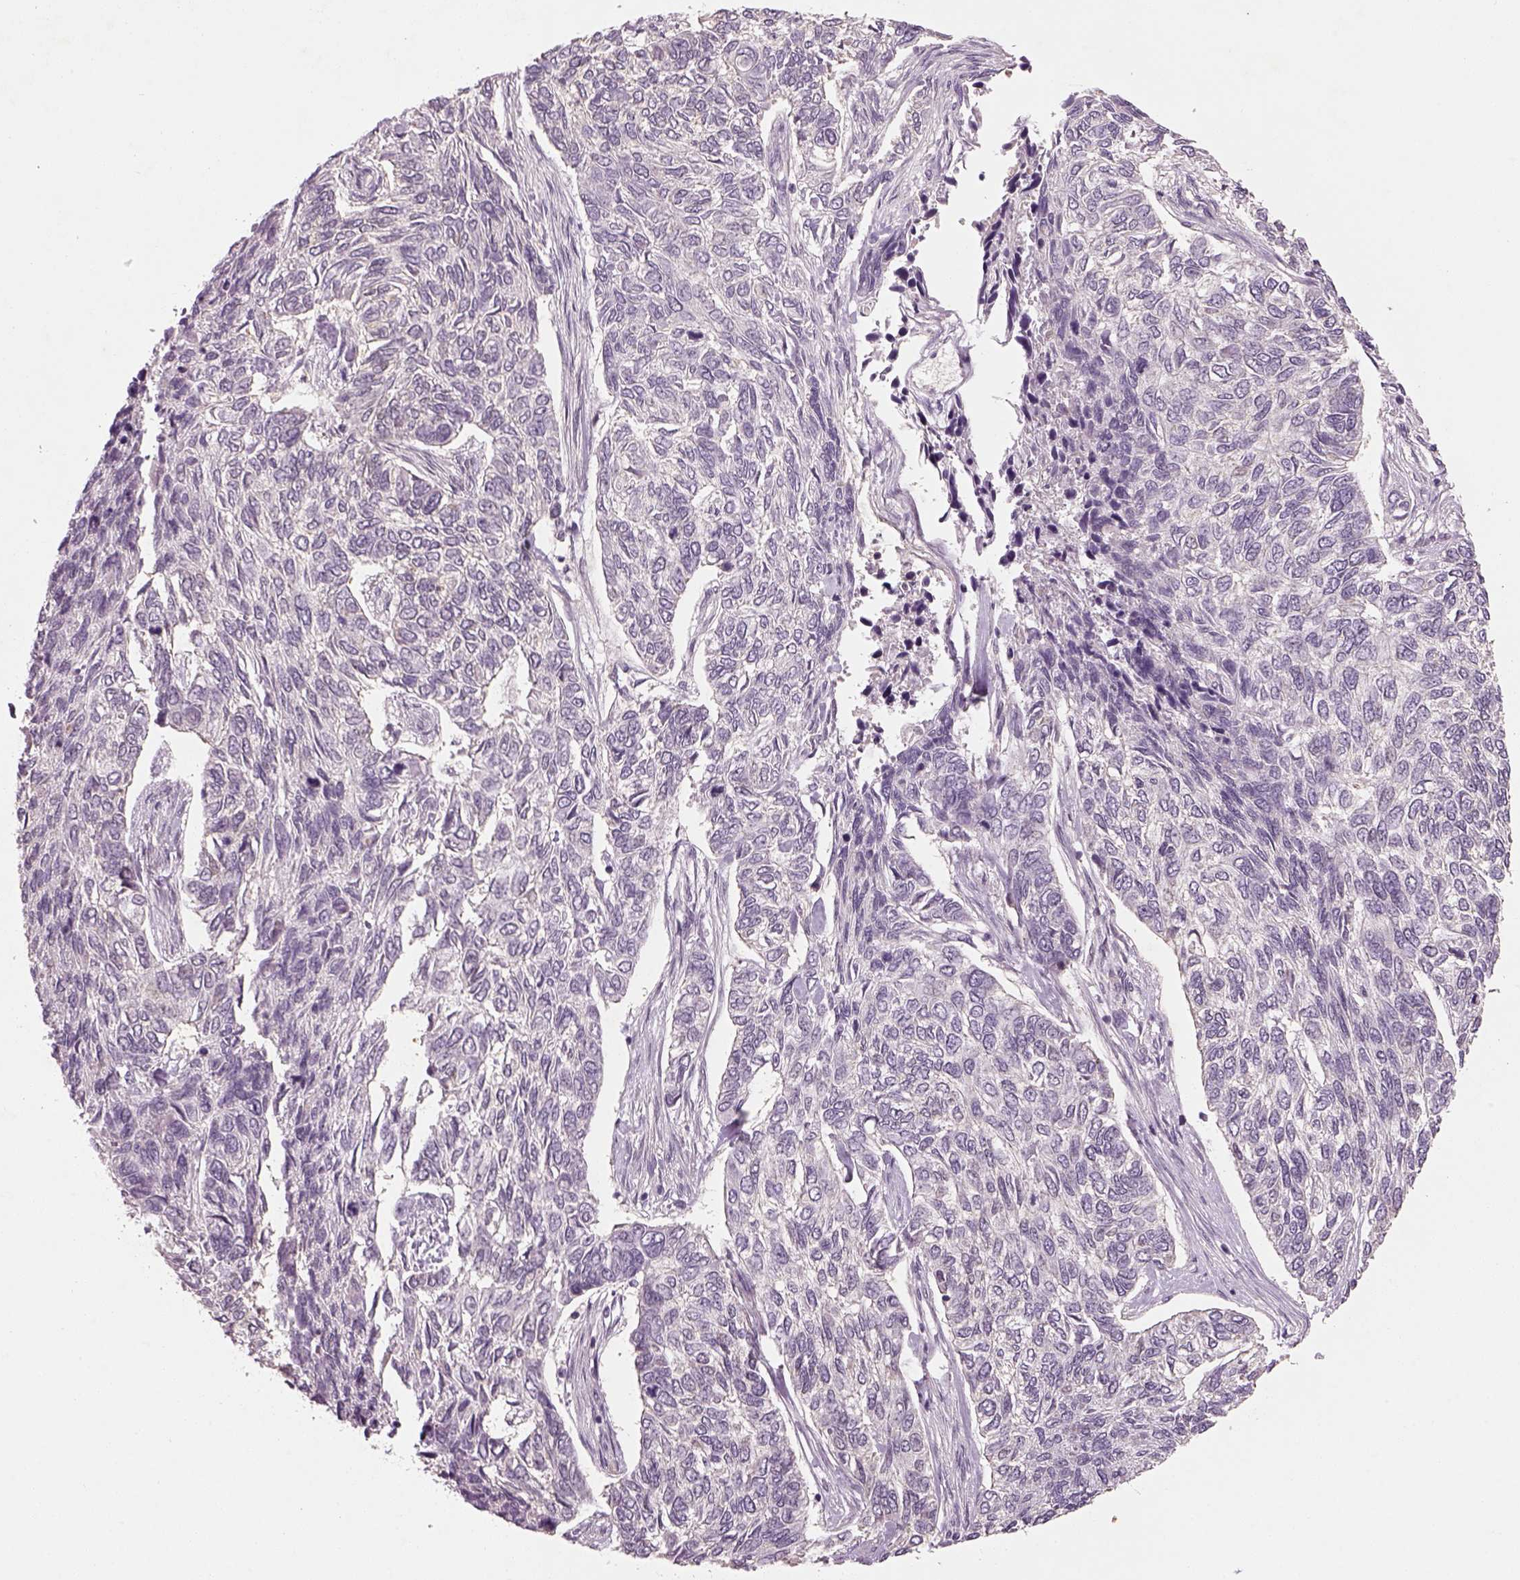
{"staining": {"intensity": "negative", "quantity": "none", "location": "none"}, "tissue": "skin cancer", "cell_type": "Tumor cells", "image_type": "cancer", "snomed": [{"axis": "morphology", "description": "Basal cell carcinoma"}, {"axis": "topography", "description": "Skin"}], "caption": "Protein analysis of skin cancer displays no significant positivity in tumor cells.", "gene": "GDNF", "patient": {"sex": "female", "age": 65}}